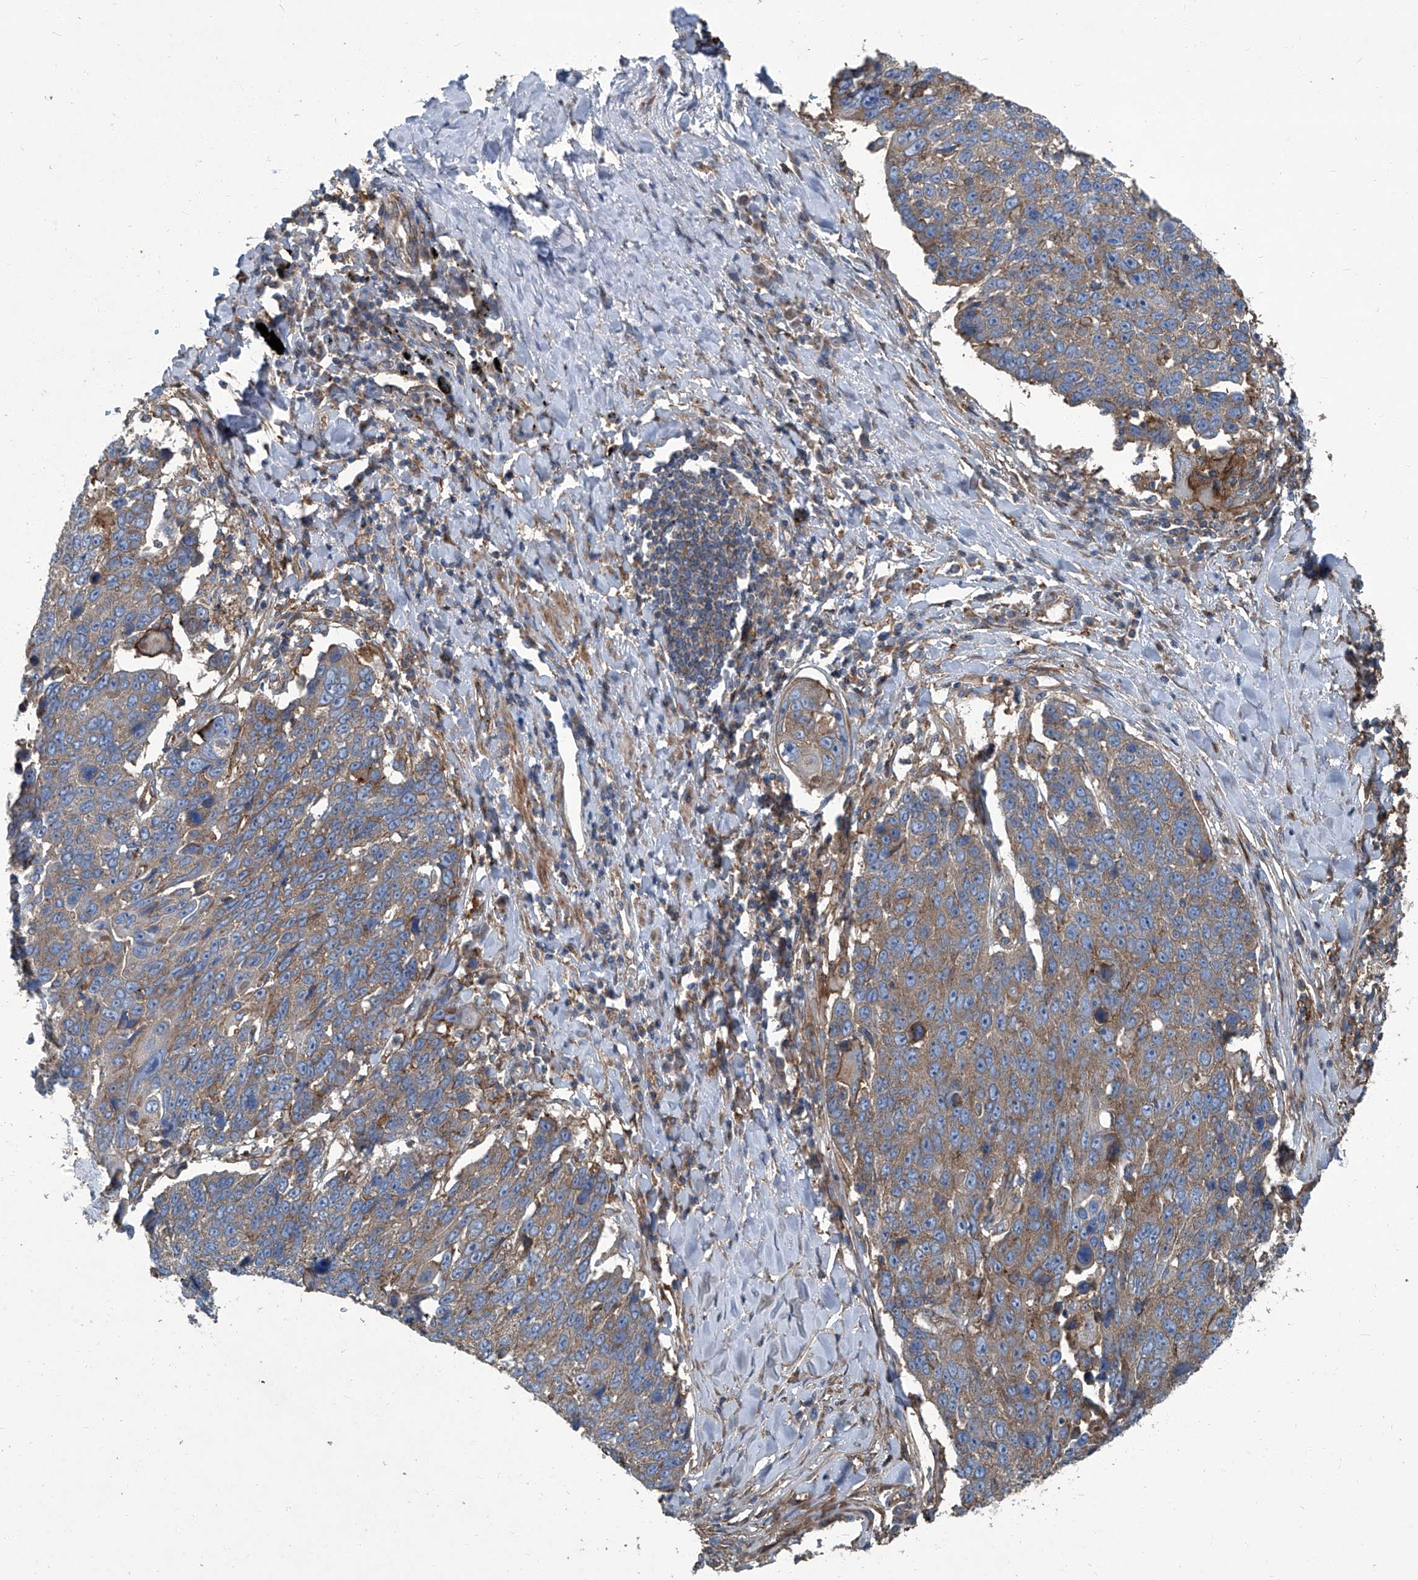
{"staining": {"intensity": "weak", "quantity": "25%-75%", "location": "cytoplasmic/membranous"}, "tissue": "lung cancer", "cell_type": "Tumor cells", "image_type": "cancer", "snomed": [{"axis": "morphology", "description": "Squamous cell carcinoma, NOS"}, {"axis": "topography", "description": "Lung"}], "caption": "The immunohistochemical stain highlights weak cytoplasmic/membranous staining in tumor cells of squamous cell carcinoma (lung) tissue.", "gene": "PIGH", "patient": {"sex": "male", "age": 66}}